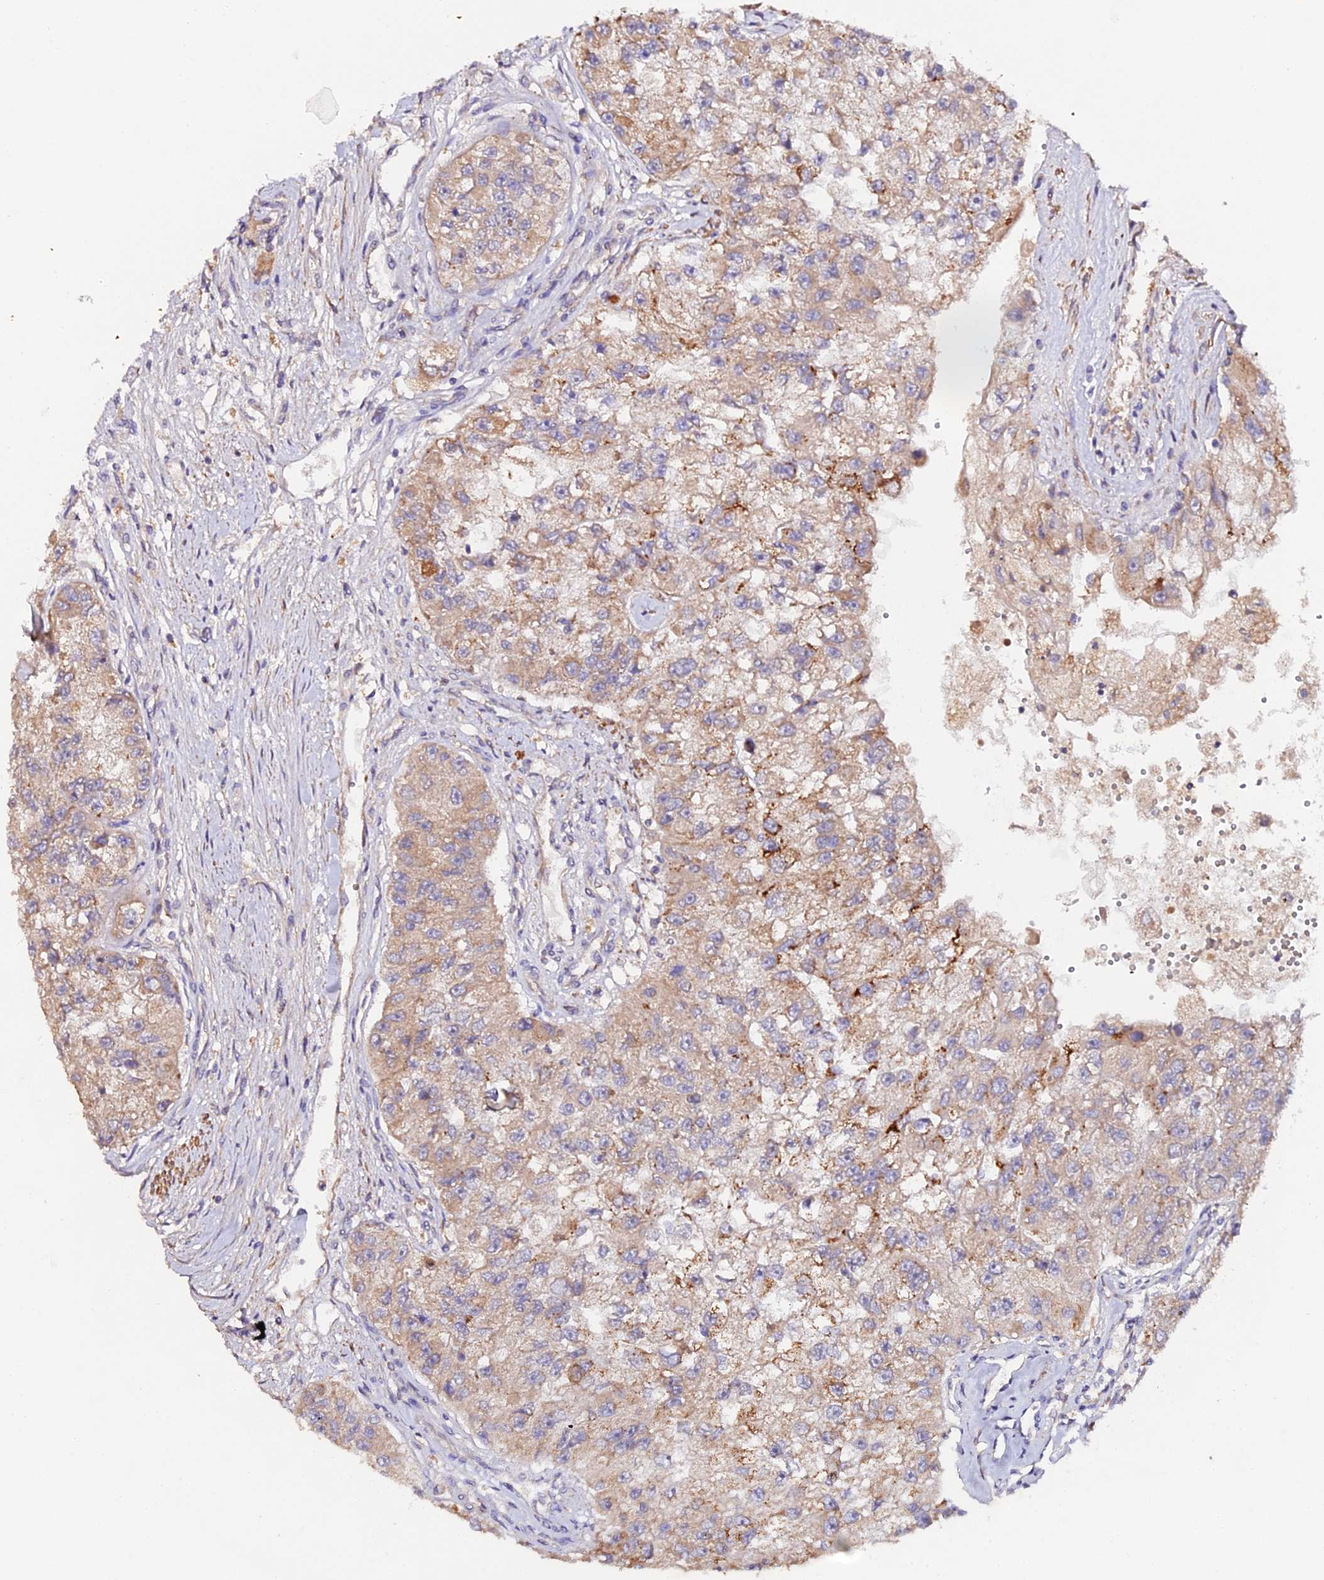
{"staining": {"intensity": "moderate", "quantity": ">75%", "location": "cytoplasmic/membranous"}, "tissue": "renal cancer", "cell_type": "Tumor cells", "image_type": "cancer", "snomed": [{"axis": "morphology", "description": "Adenocarcinoma, NOS"}, {"axis": "topography", "description": "Kidney"}], "caption": "Immunohistochemistry micrograph of neoplastic tissue: adenocarcinoma (renal) stained using IHC reveals medium levels of moderate protein expression localized specifically in the cytoplasmic/membranous of tumor cells, appearing as a cytoplasmic/membranous brown color.", "gene": "TRIM26", "patient": {"sex": "male", "age": 63}}